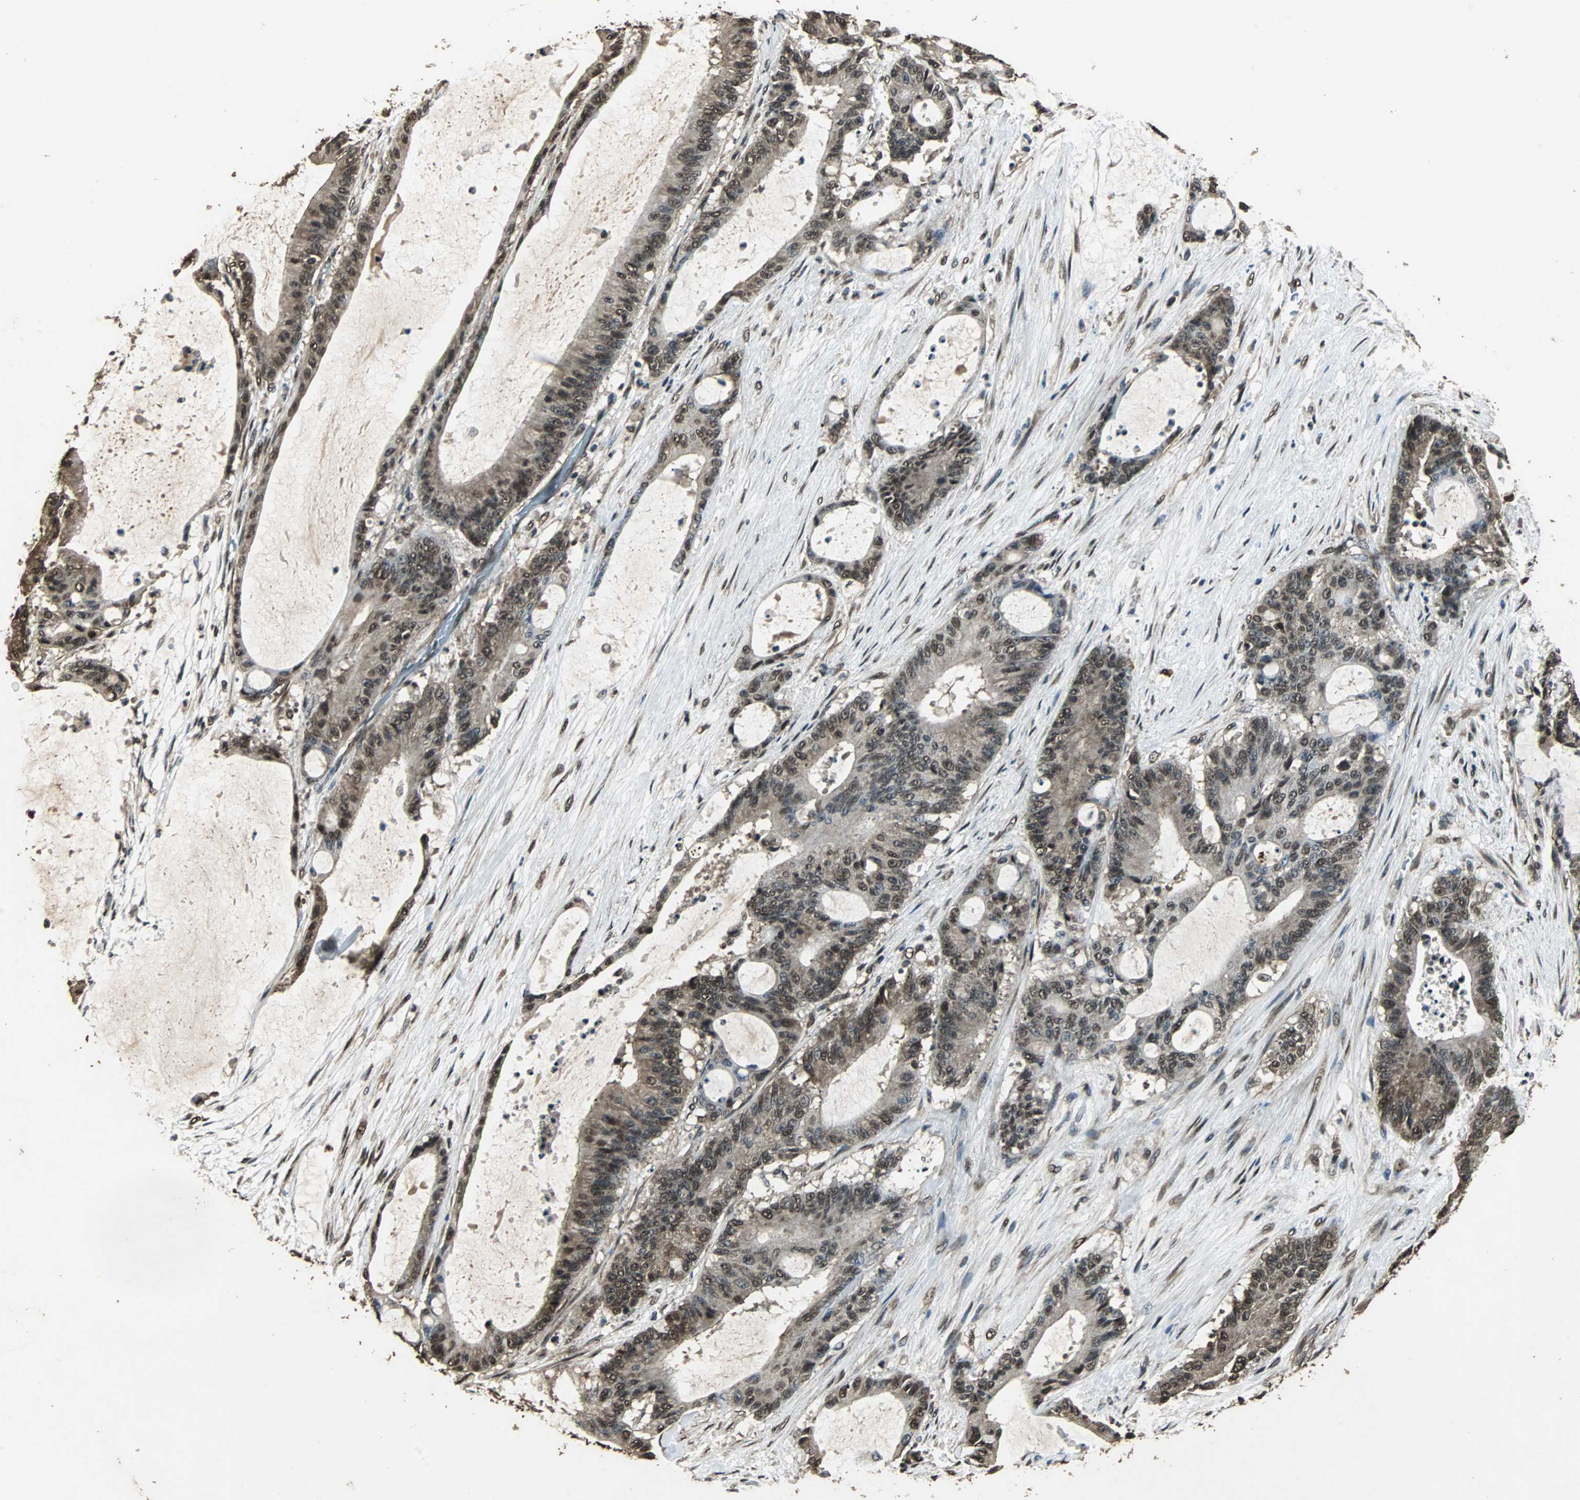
{"staining": {"intensity": "strong", "quantity": "25%-75%", "location": "cytoplasmic/membranous,nuclear"}, "tissue": "liver cancer", "cell_type": "Tumor cells", "image_type": "cancer", "snomed": [{"axis": "morphology", "description": "Cholangiocarcinoma"}, {"axis": "topography", "description": "Liver"}], "caption": "Protein positivity by immunohistochemistry reveals strong cytoplasmic/membranous and nuclear positivity in approximately 25%-75% of tumor cells in liver cancer.", "gene": "PPP1R13B", "patient": {"sex": "female", "age": 73}}